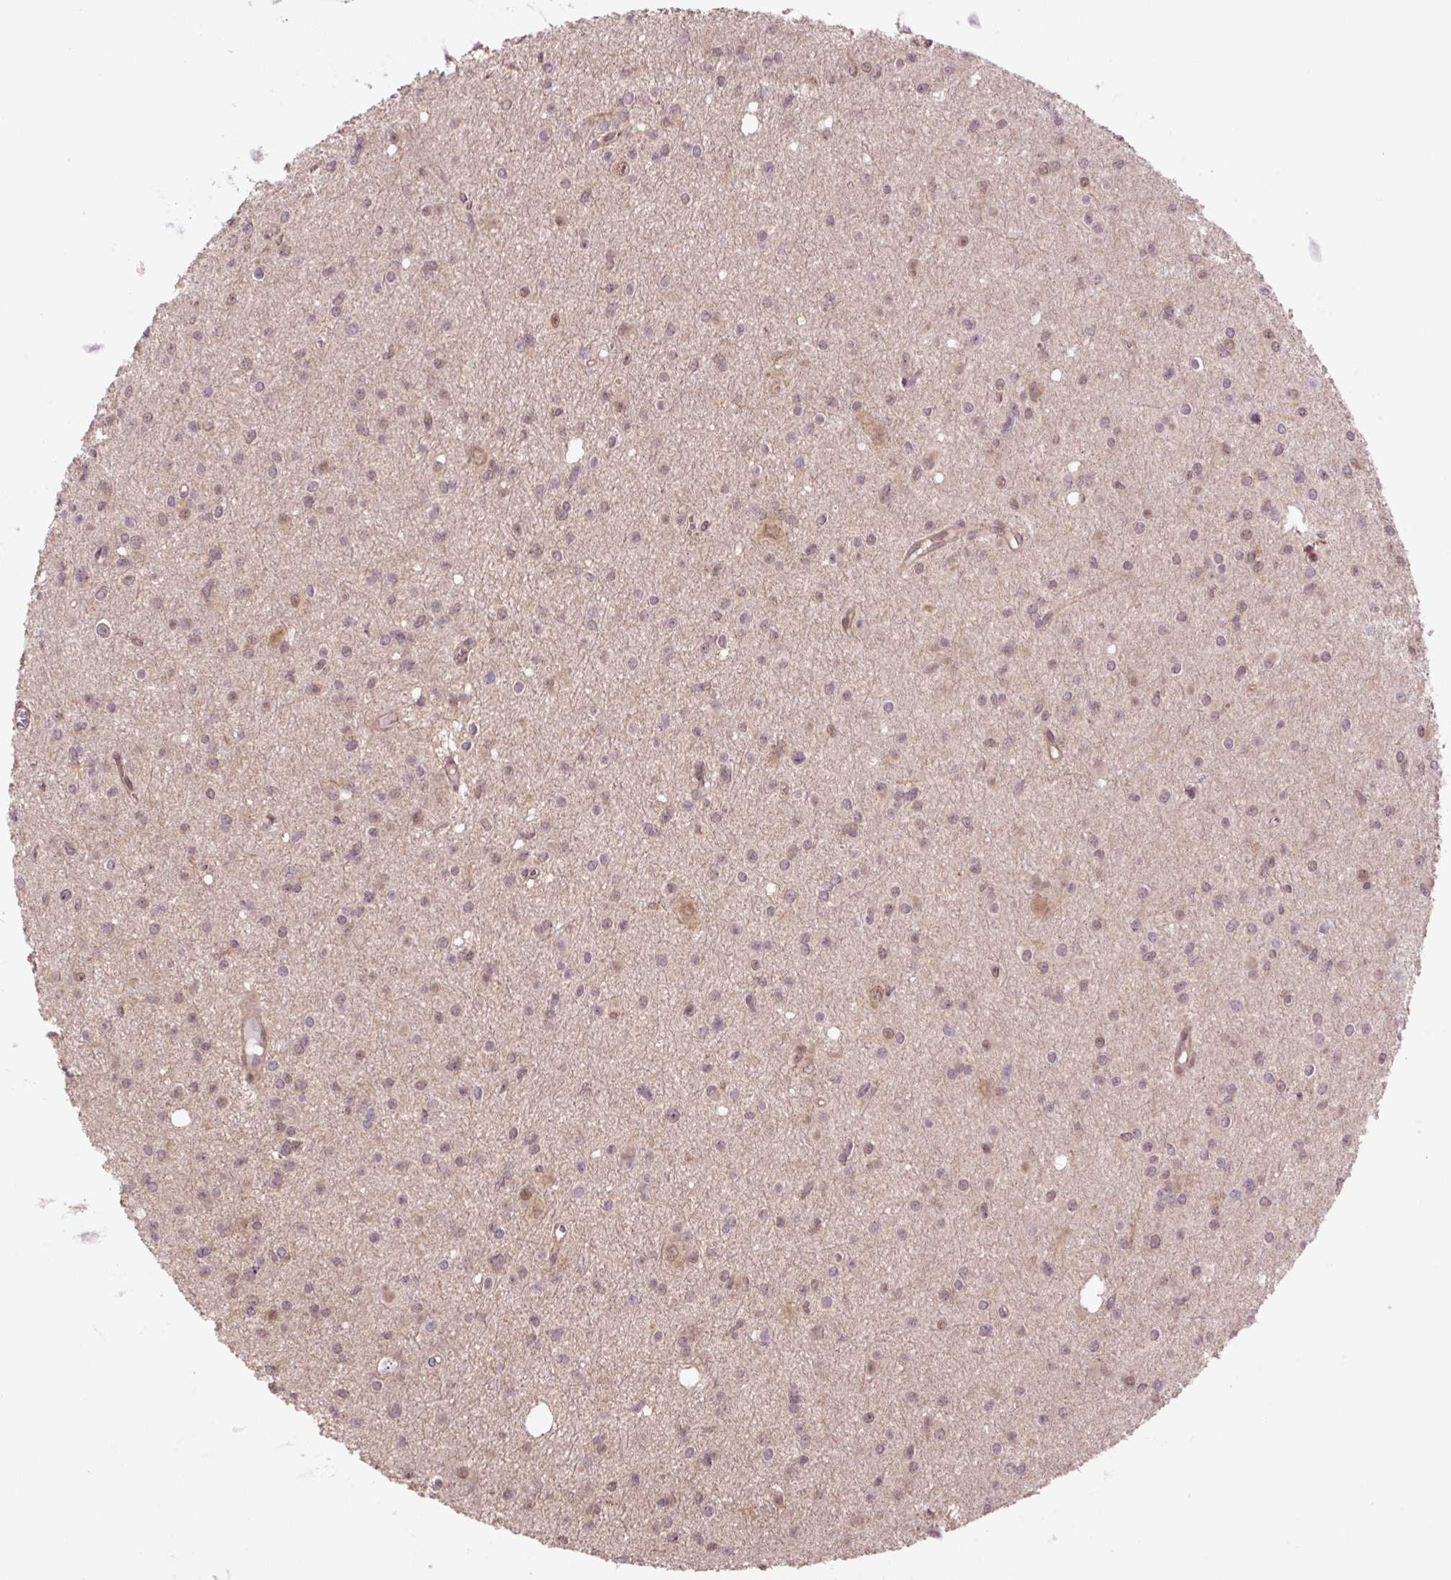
{"staining": {"intensity": "weak", "quantity": "25%-75%", "location": "cytoplasmic/membranous,nuclear"}, "tissue": "glioma", "cell_type": "Tumor cells", "image_type": "cancer", "snomed": [{"axis": "morphology", "description": "Glioma, malignant, High grade"}, {"axis": "topography", "description": "Brain"}], "caption": "Weak cytoplasmic/membranous and nuclear expression is appreciated in about 25%-75% of tumor cells in glioma. Immunohistochemistry stains the protein of interest in brown and the nuclei are stained blue.", "gene": "TPT1", "patient": {"sex": "male", "age": 23}}